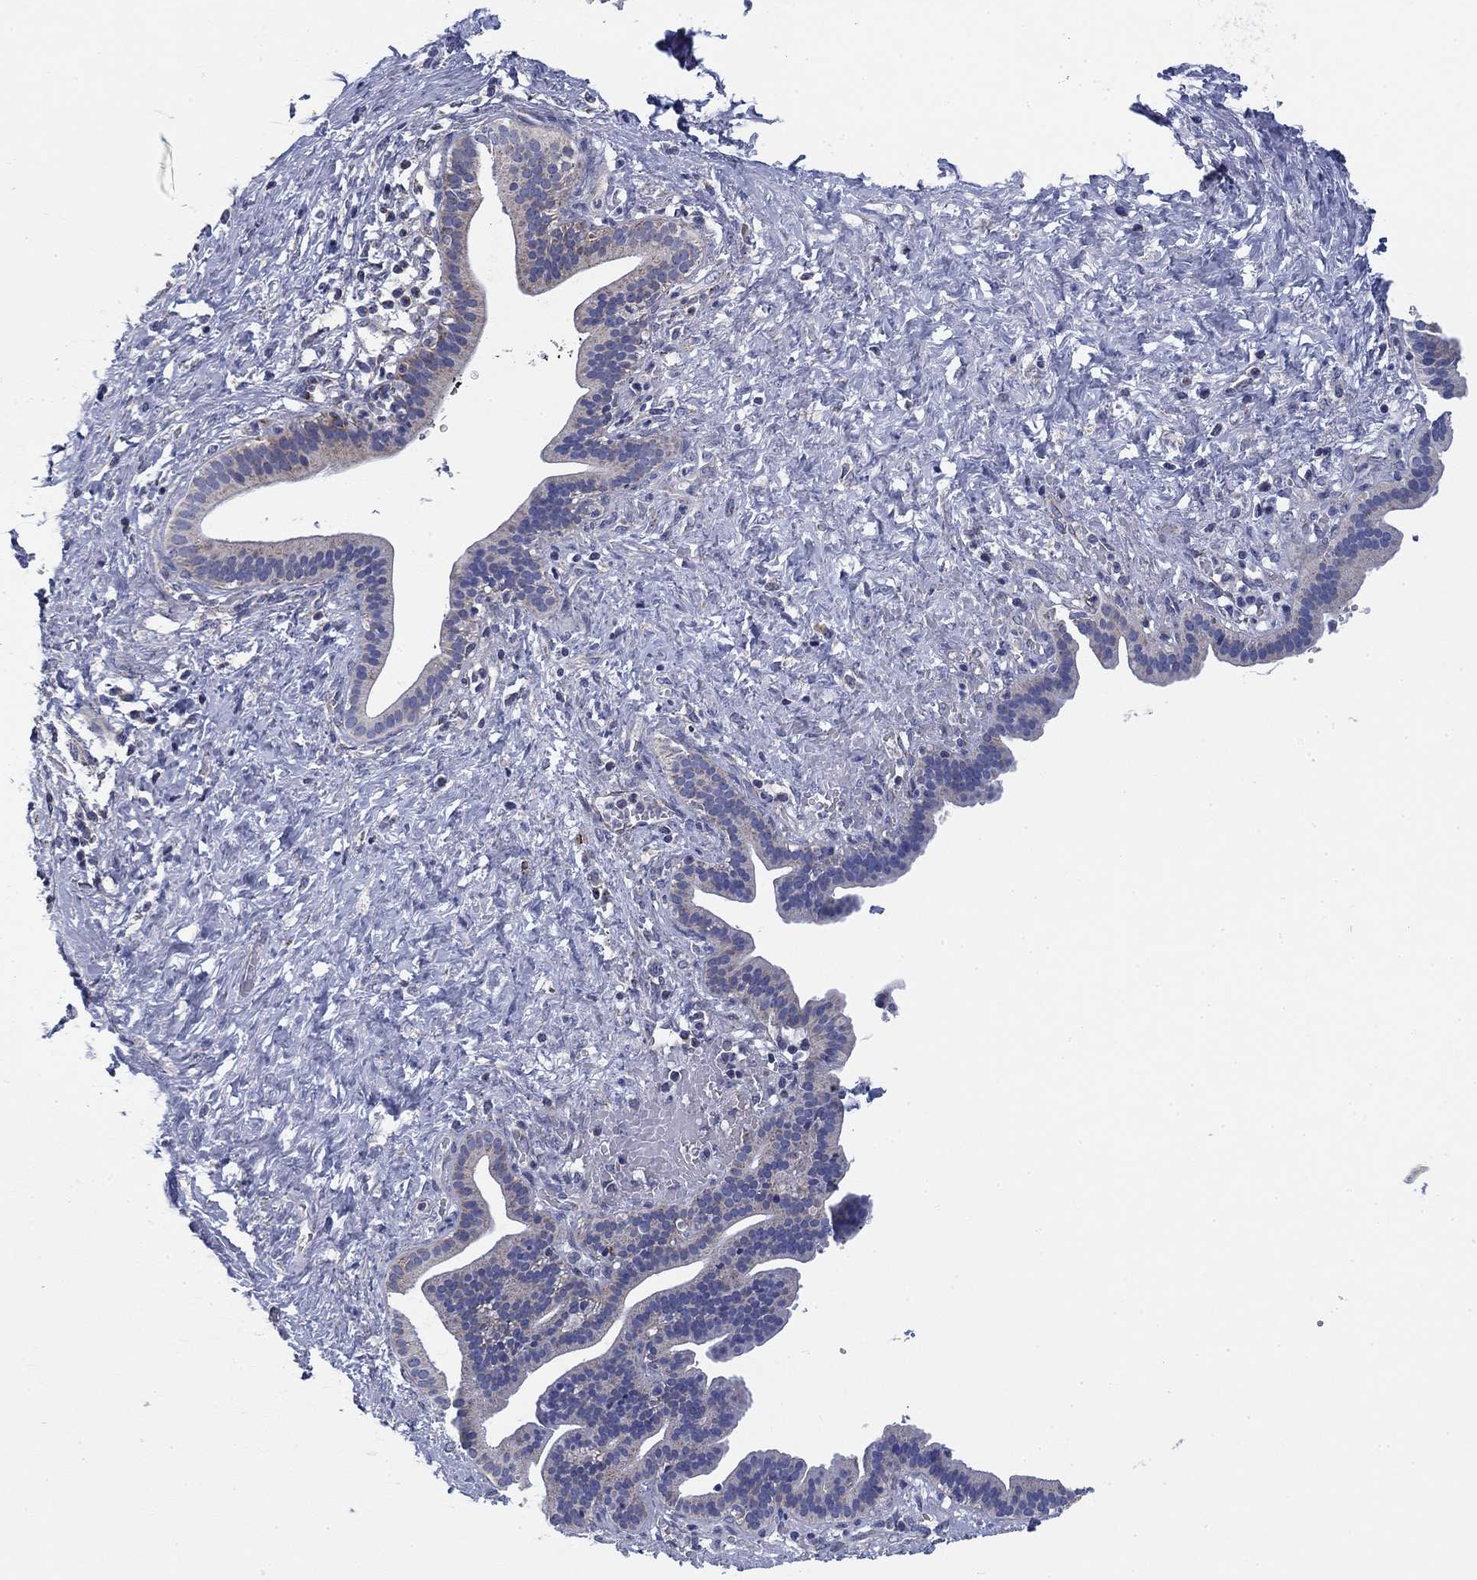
{"staining": {"intensity": "negative", "quantity": "none", "location": "none"}, "tissue": "pancreatic cancer", "cell_type": "Tumor cells", "image_type": "cancer", "snomed": [{"axis": "morphology", "description": "Adenocarcinoma, NOS"}, {"axis": "topography", "description": "Pancreas"}], "caption": "A high-resolution image shows immunohistochemistry staining of pancreatic adenocarcinoma, which displays no significant positivity in tumor cells. The staining is performed using DAB brown chromogen with nuclei counter-stained in using hematoxylin.", "gene": "NACAD", "patient": {"sex": "male", "age": 44}}